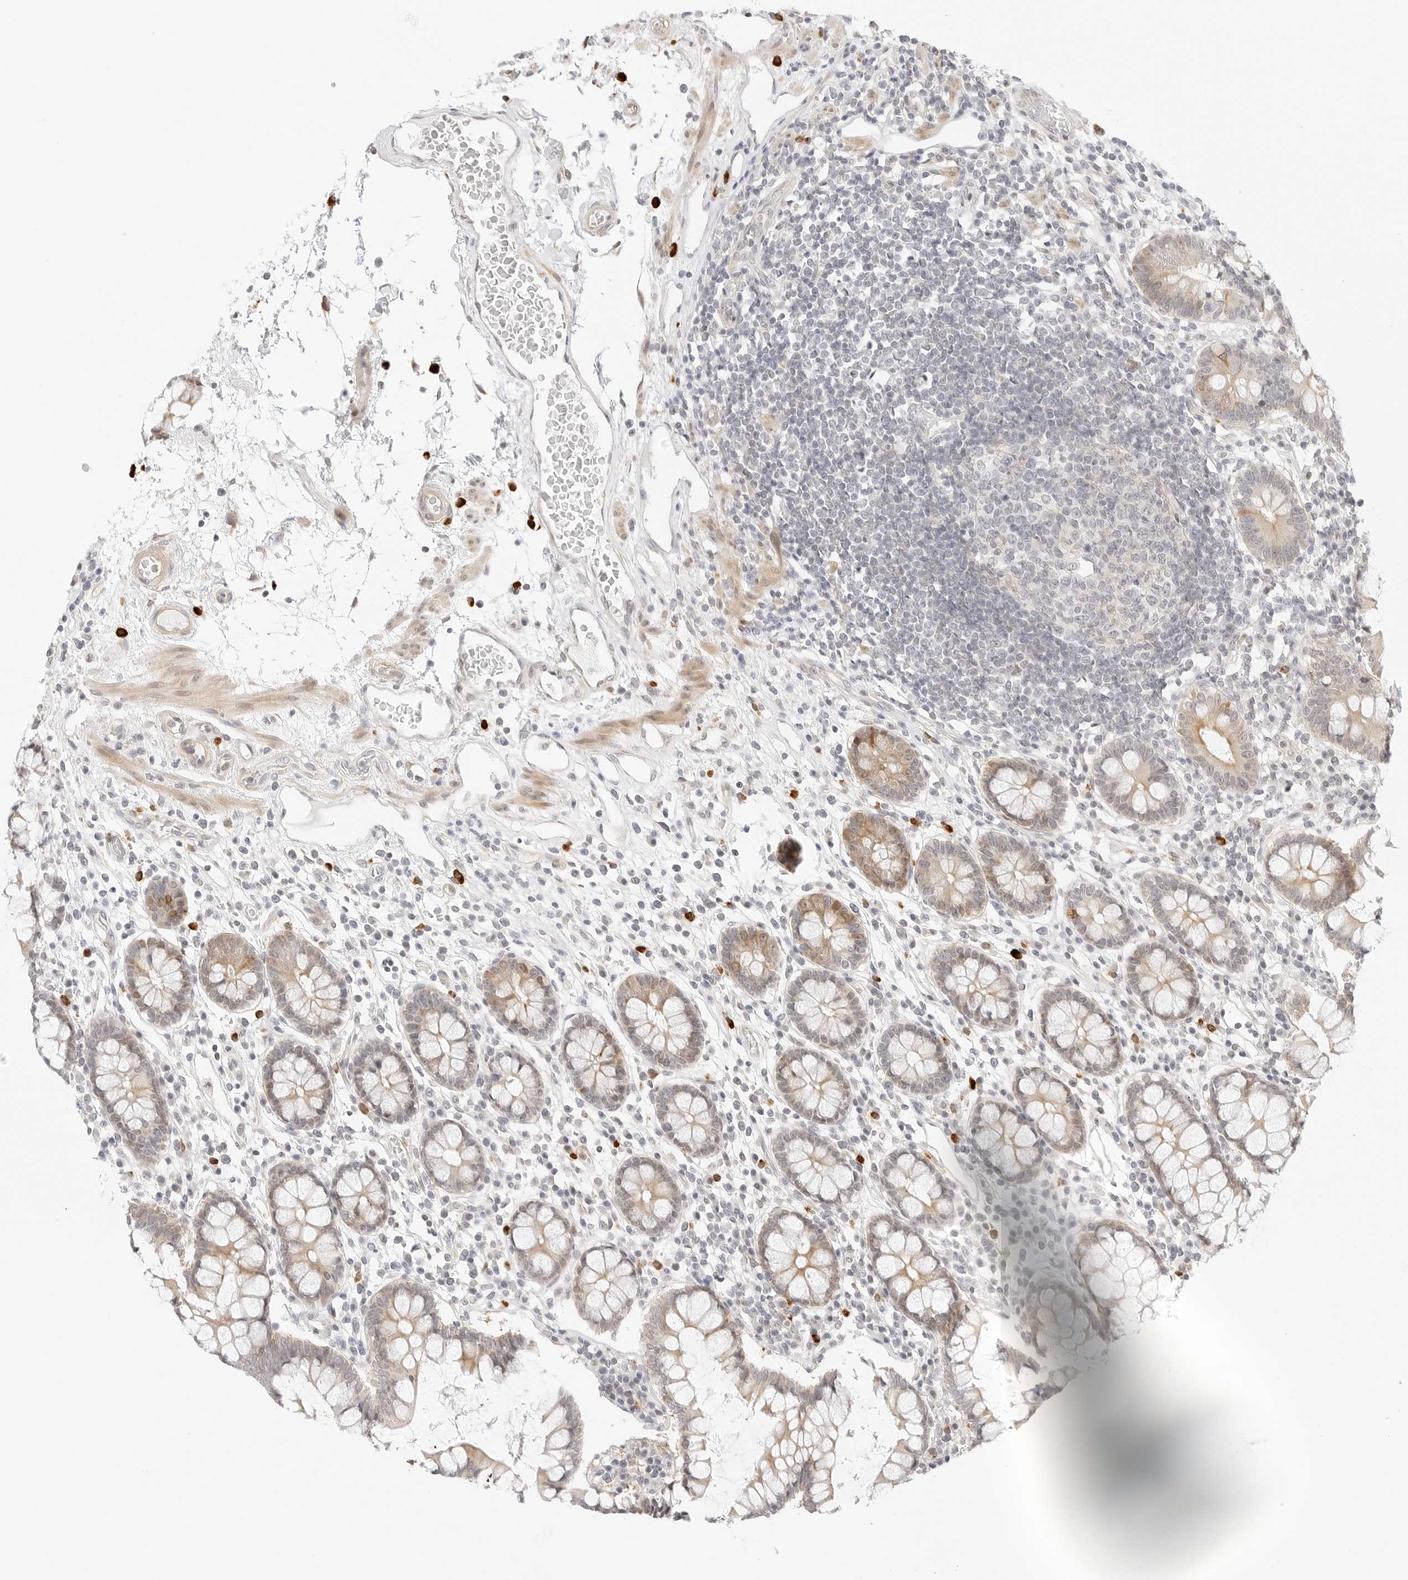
{"staining": {"intensity": "moderate", "quantity": ">75%", "location": "cytoplasmic/membranous"}, "tissue": "colon", "cell_type": "Endothelial cells", "image_type": "normal", "snomed": [{"axis": "morphology", "description": "Normal tissue, NOS"}, {"axis": "topography", "description": "Colon"}], "caption": "The image displays staining of normal colon, revealing moderate cytoplasmic/membranous protein staining (brown color) within endothelial cells.", "gene": "TEKT2", "patient": {"sex": "female", "age": 79}}